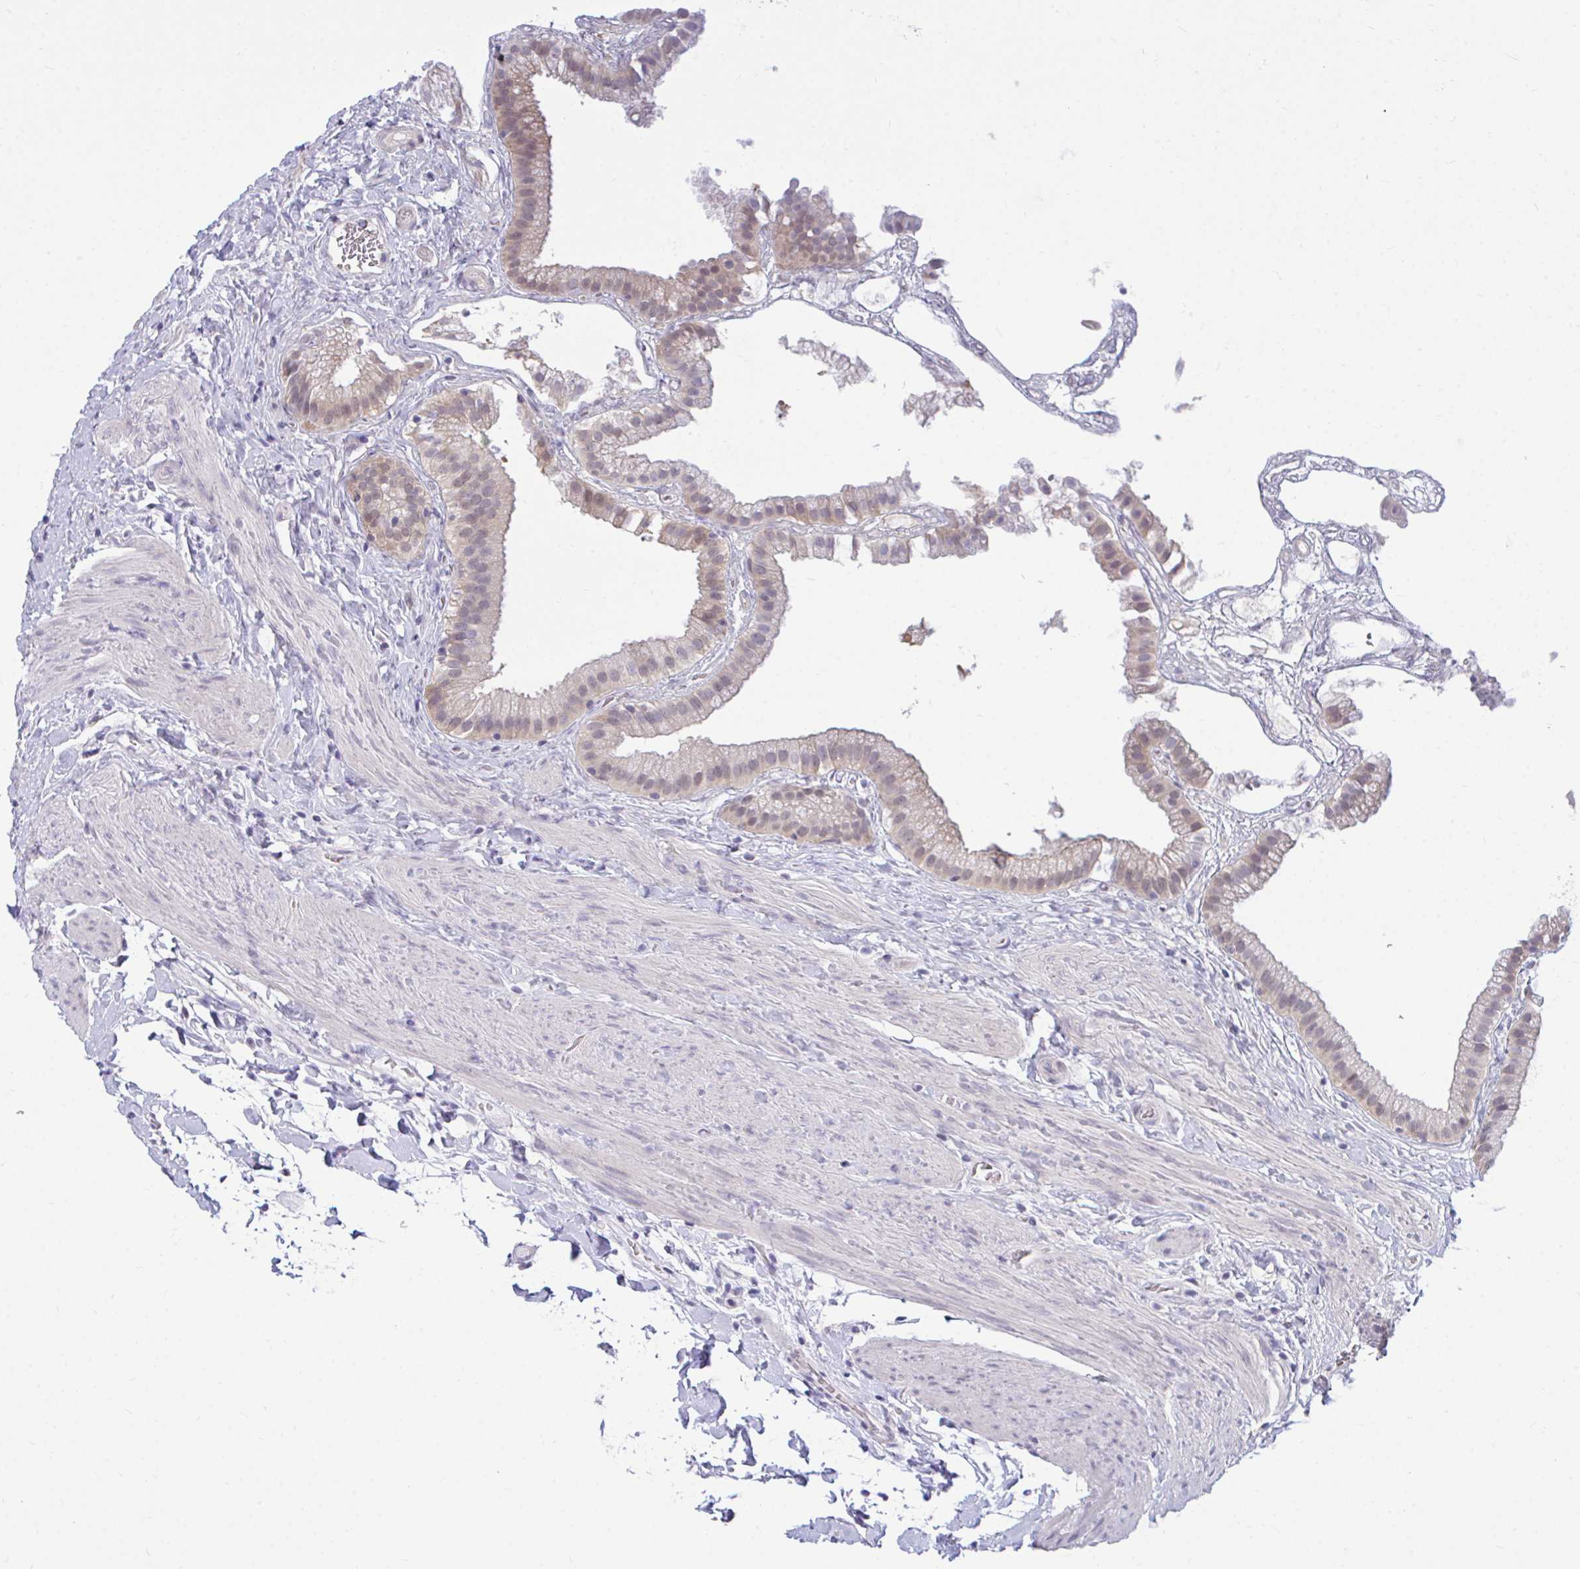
{"staining": {"intensity": "weak", "quantity": "25%-75%", "location": "nuclear"}, "tissue": "gallbladder", "cell_type": "Glandular cells", "image_type": "normal", "snomed": [{"axis": "morphology", "description": "Normal tissue, NOS"}, {"axis": "topography", "description": "Gallbladder"}], "caption": "Immunohistochemistry (IHC) (DAB) staining of benign human gallbladder reveals weak nuclear protein positivity in approximately 25%-75% of glandular cells. The protein of interest is shown in brown color, while the nuclei are stained blue.", "gene": "CSE1L", "patient": {"sex": "female", "age": 63}}